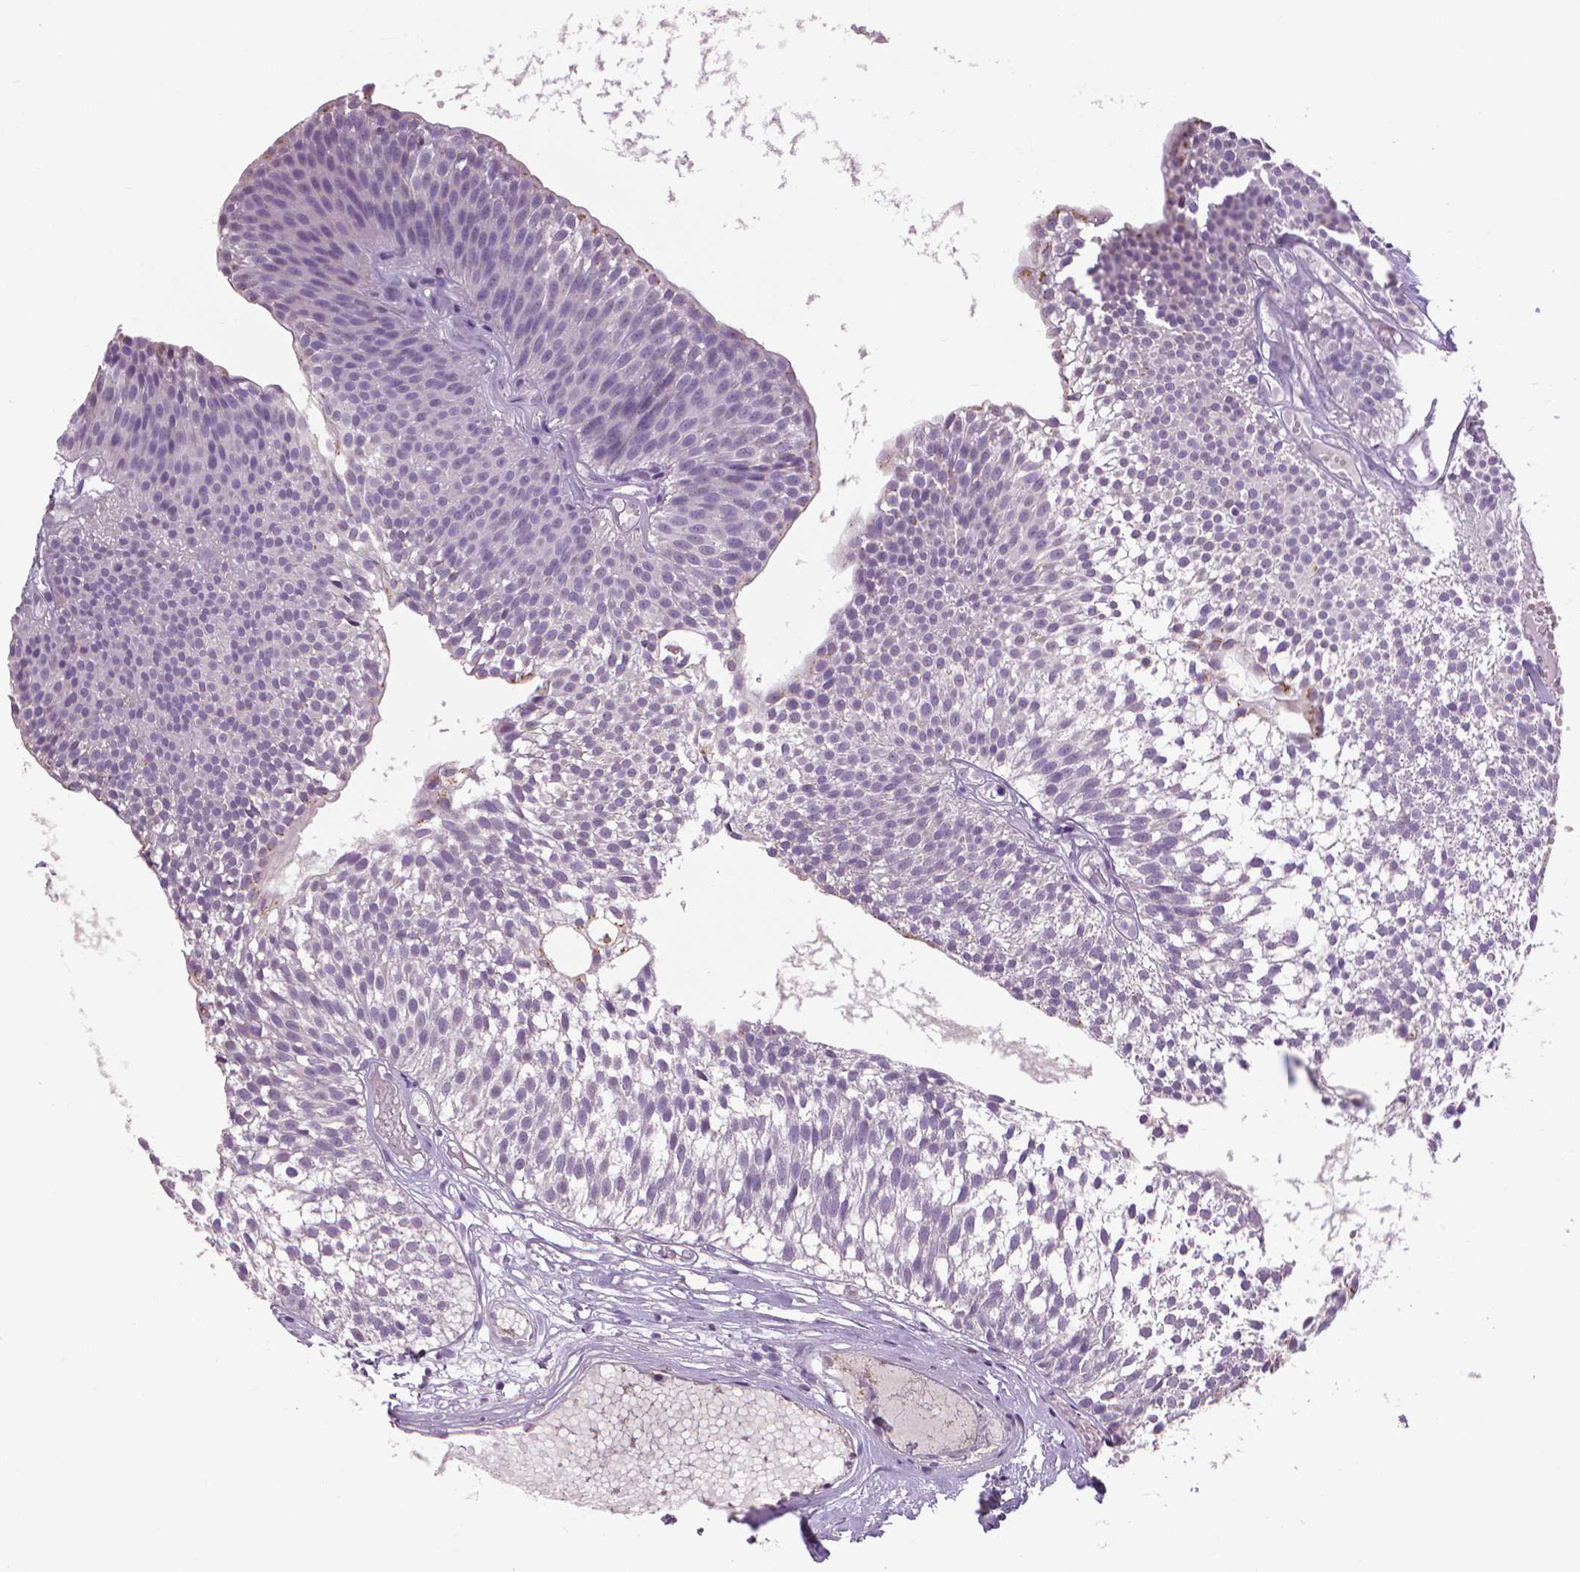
{"staining": {"intensity": "negative", "quantity": "none", "location": "none"}, "tissue": "urothelial cancer", "cell_type": "Tumor cells", "image_type": "cancer", "snomed": [{"axis": "morphology", "description": "Urothelial carcinoma, Low grade"}, {"axis": "topography", "description": "Urinary bladder"}], "caption": "DAB immunohistochemical staining of human urothelial carcinoma (low-grade) exhibits no significant positivity in tumor cells.", "gene": "CDKN2D", "patient": {"sex": "male", "age": 63}}